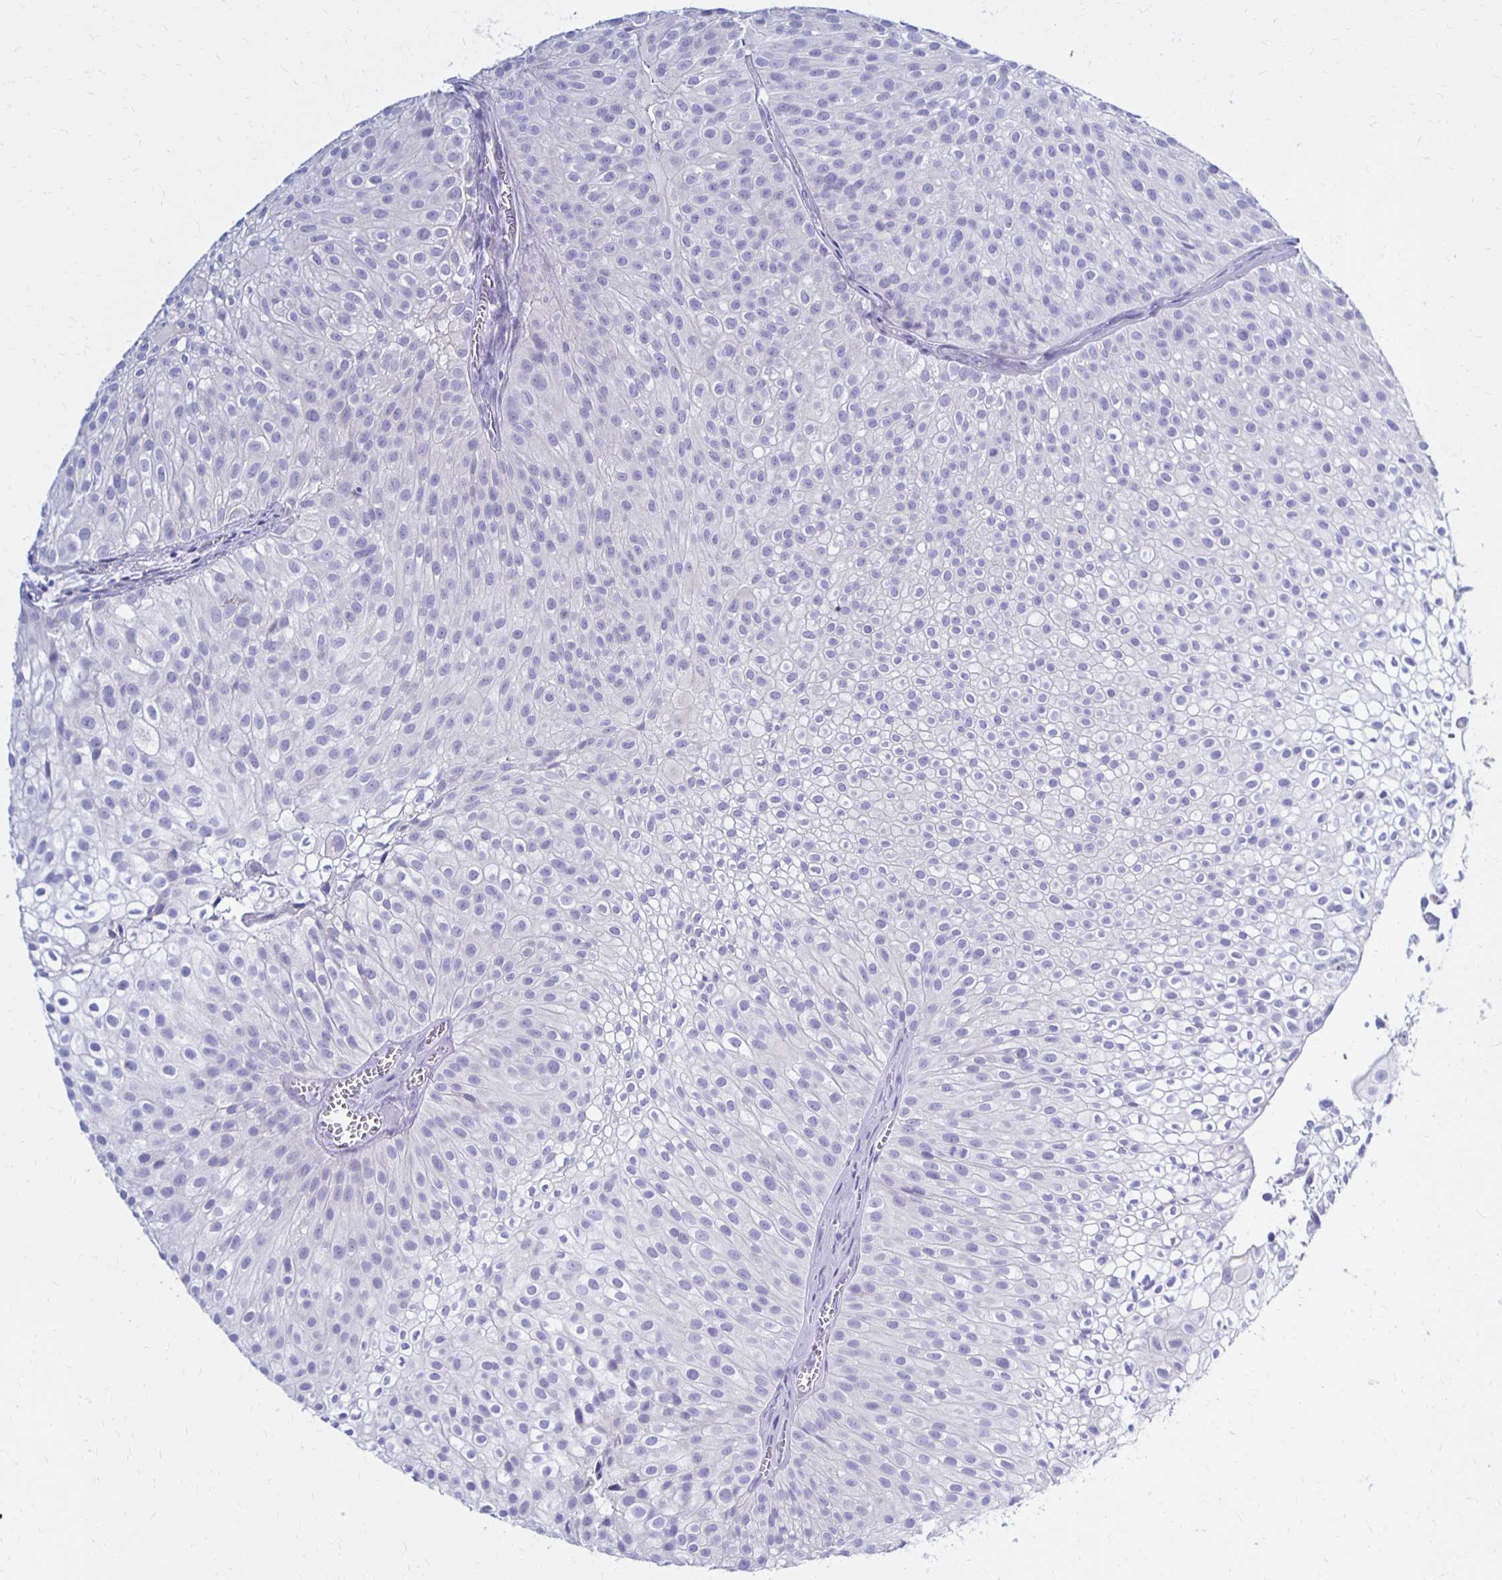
{"staining": {"intensity": "negative", "quantity": "none", "location": "none"}, "tissue": "urothelial cancer", "cell_type": "Tumor cells", "image_type": "cancer", "snomed": [{"axis": "morphology", "description": "Urothelial carcinoma, Low grade"}, {"axis": "topography", "description": "Urinary bladder"}], "caption": "This is an immunohistochemistry (IHC) micrograph of human urothelial cancer. There is no staining in tumor cells.", "gene": "FNTB", "patient": {"sex": "male", "age": 70}}